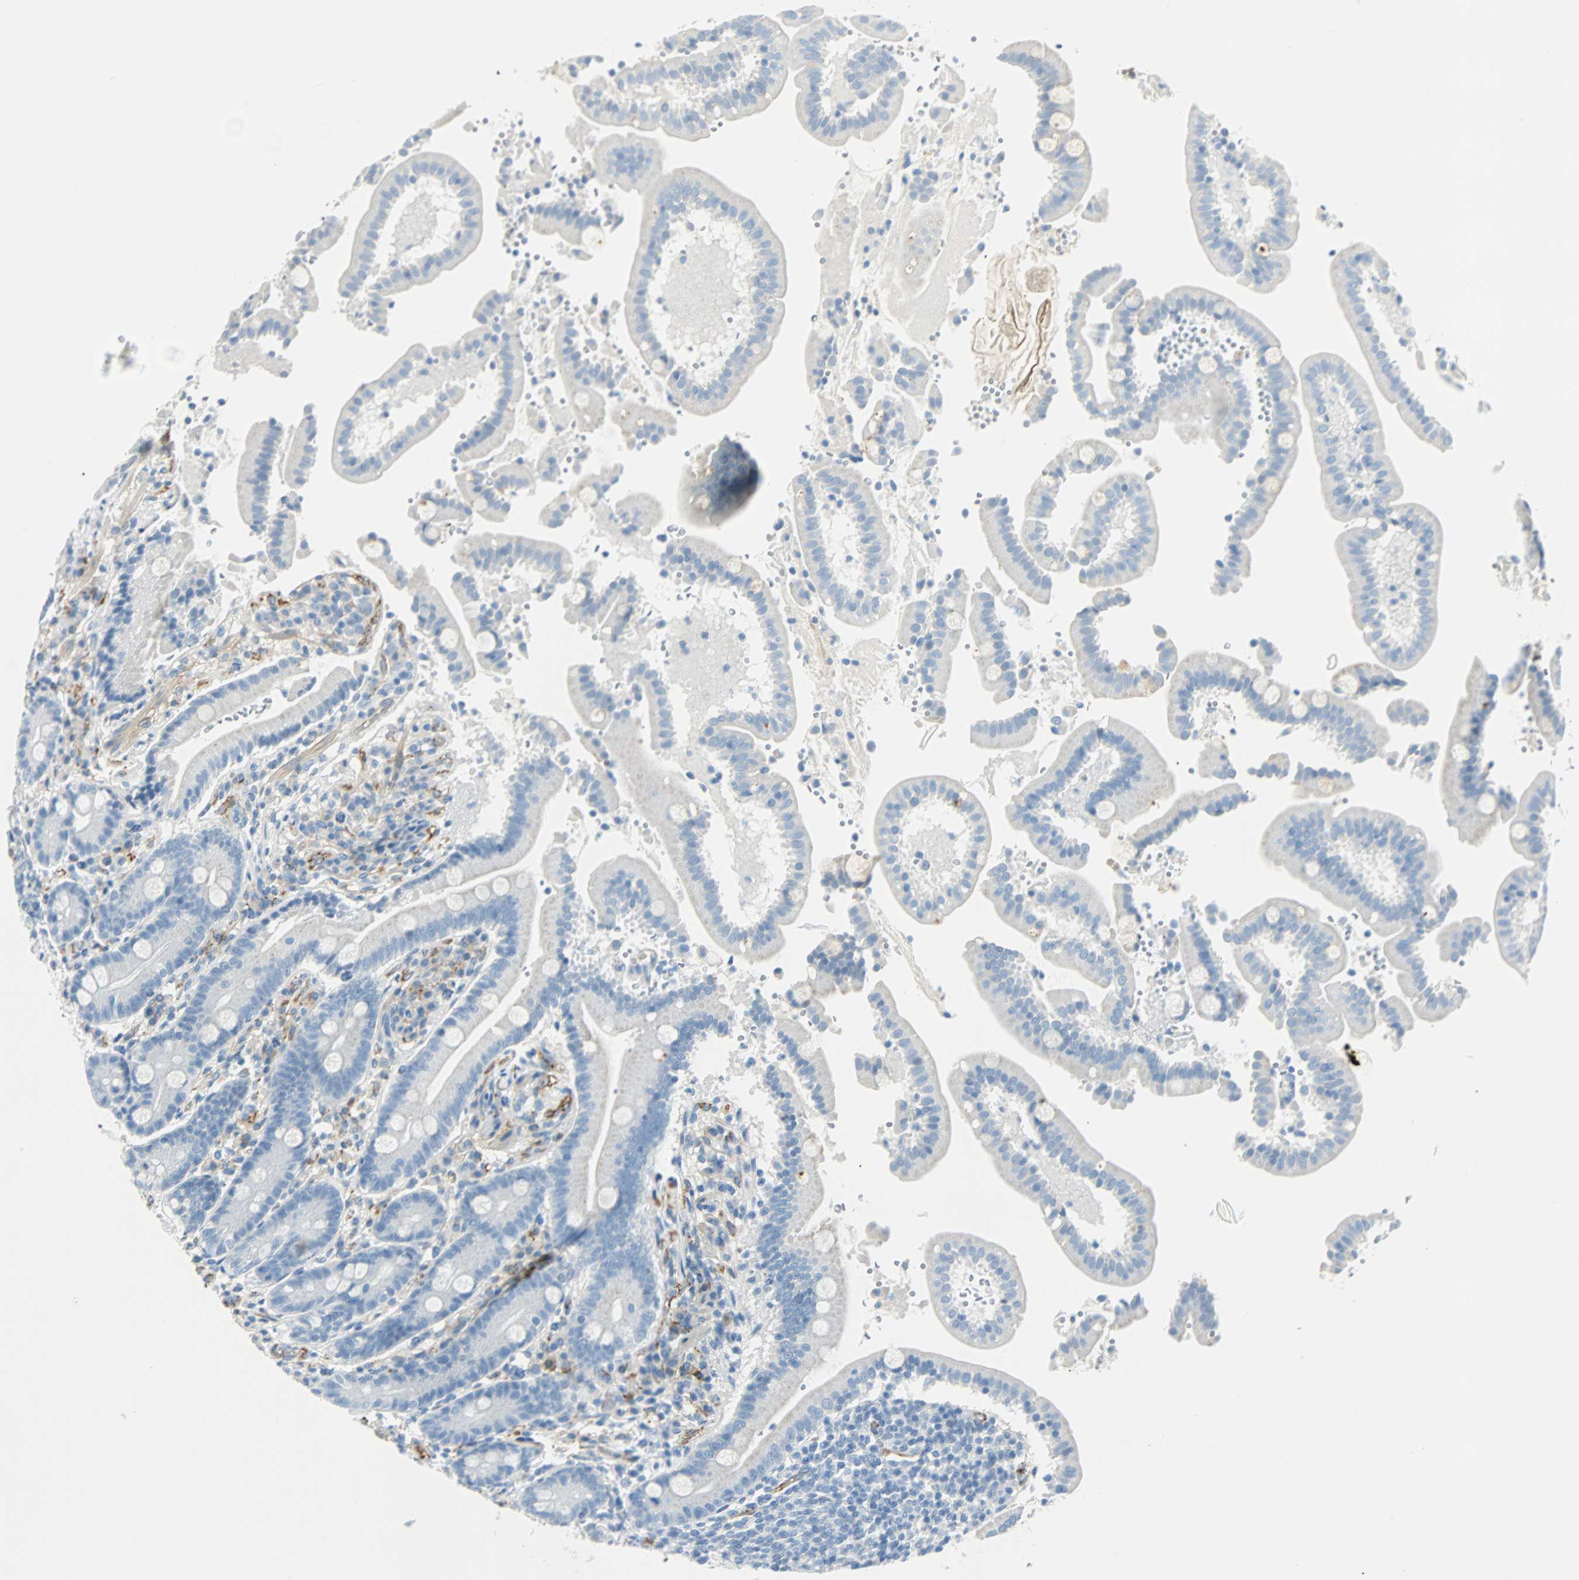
{"staining": {"intensity": "weak", "quantity": "25%-75%", "location": "cytoplasmic/membranous"}, "tissue": "duodenum", "cell_type": "Glandular cells", "image_type": "normal", "snomed": [{"axis": "morphology", "description": "Normal tissue, NOS"}, {"axis": "topography", "description": "Small intestine, NOS"}], "caption": "A photomicrograph showing weak cytoplasmic/membranous staining in approximately 25%-75% of glandular cells in normal duodenum, as visualized by brown immunohistochemical staining.", "gene": "VPS9D1", "patient": {"sex": "female", "age": 71}}